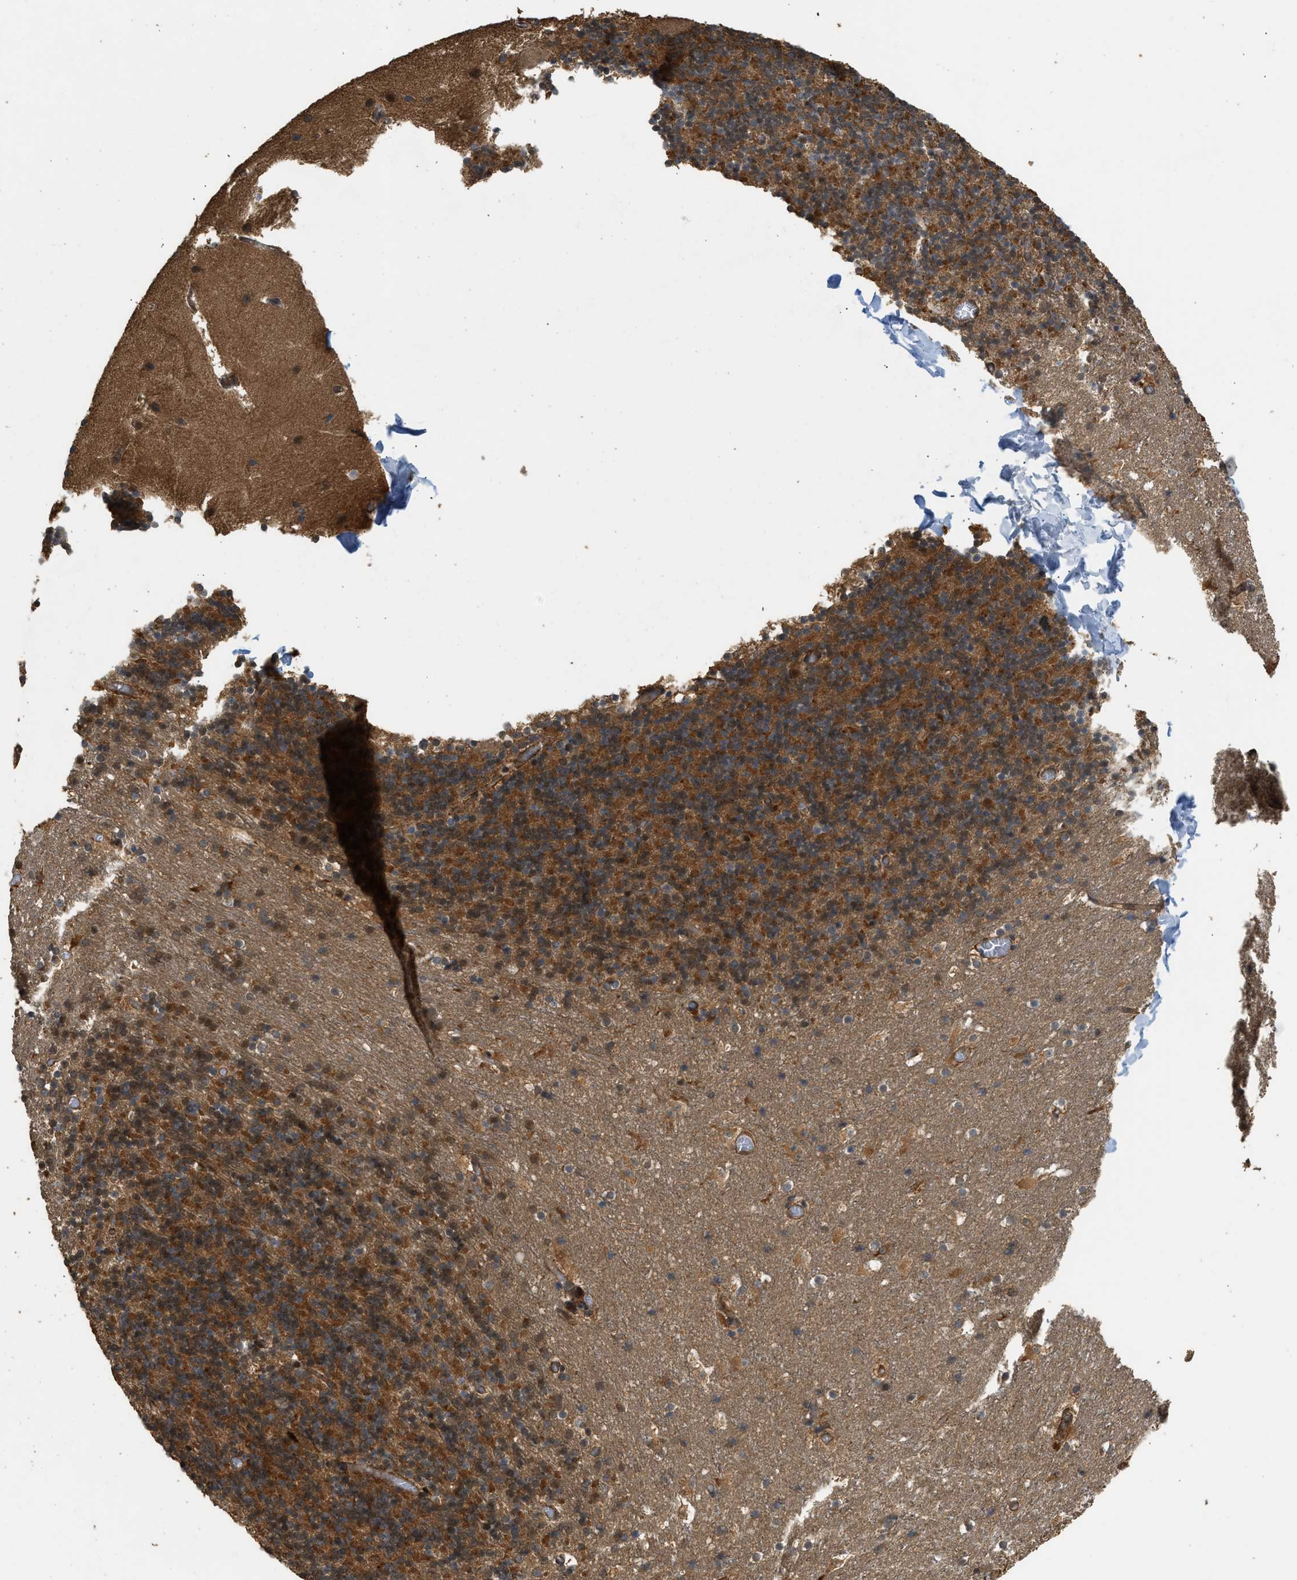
{"staining": {"intensity": "strong", "quantity": ">75%", "location": "cytoplasmic/membranous"}, "tissue": "cerebellum", "cell_type": "Cells in granular layer", "image_type": "normal", "snomed": [{"axis": "morphology", "description": "Normal tissue, NOS"}, {"axis": "topography", "description": "Cerebellum"}], "caption": "DAB immunohistochemical staining of unremarkable human cerebellum shows strong cytoplasmic/membranous protein staining in approximately >75% of cells in granular layer.", "gene": "GET1", "patient": {"sex": "male", "age": 45}}